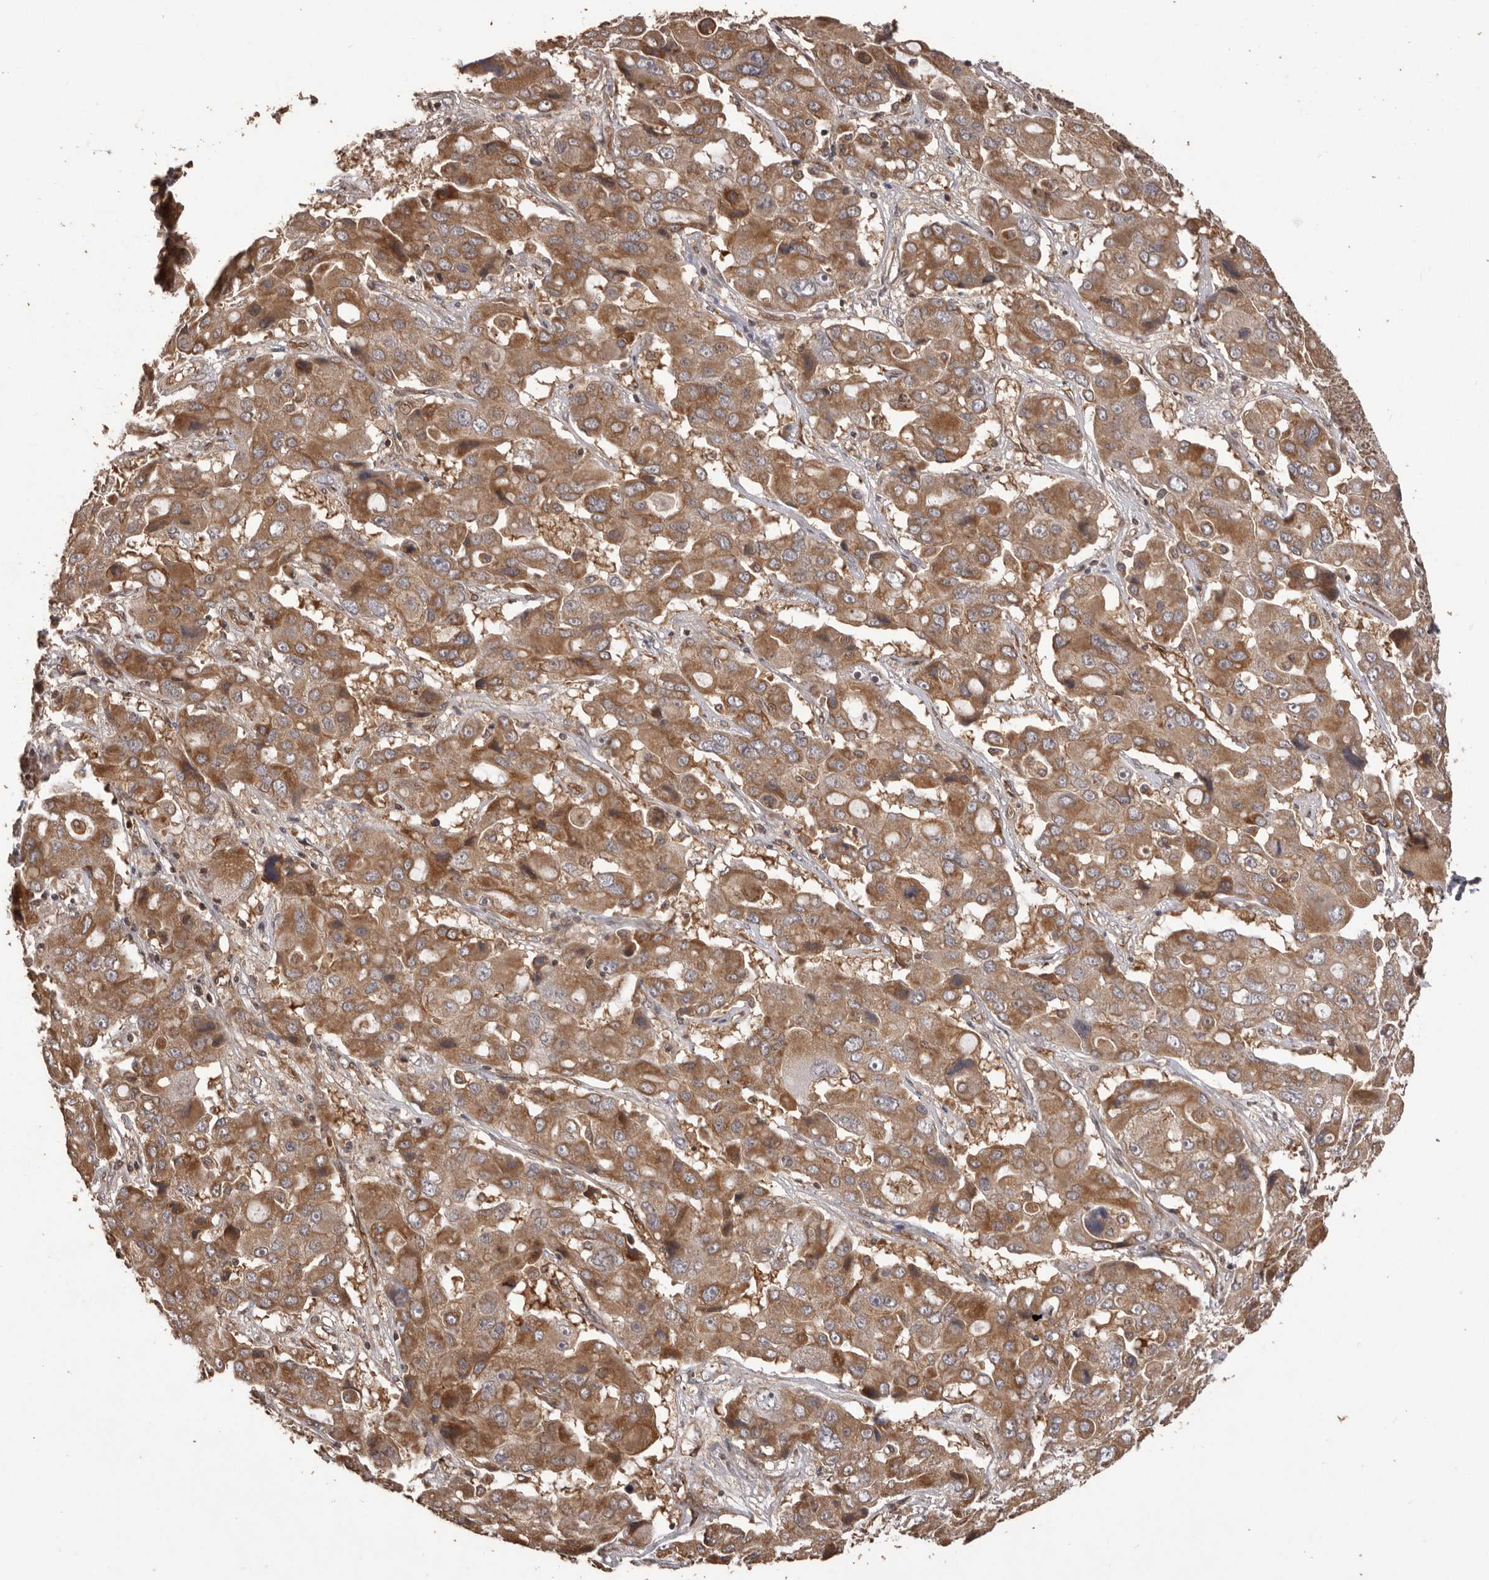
{"staining": {"intensity": "moderate", "quantity": ">75%", "location": "cytoplasmic/membranous"}, "tissue": "liver cancer", "cell_type": "Tumor cells", "image_type": "cancer", "snomed": [{"axis": "morphology", "description": "Cholangiocarcinoma"}, {"axis": "topography", "description": "Liver"}], "caption": "This is an image of IHC staining of cholangiocarcinoma (liver), which shows moderate expression in the cytoplasmic/membranous of tumor cells.", "gene": "QRSL1", "patient": {"sex": "male", "age": 67}}